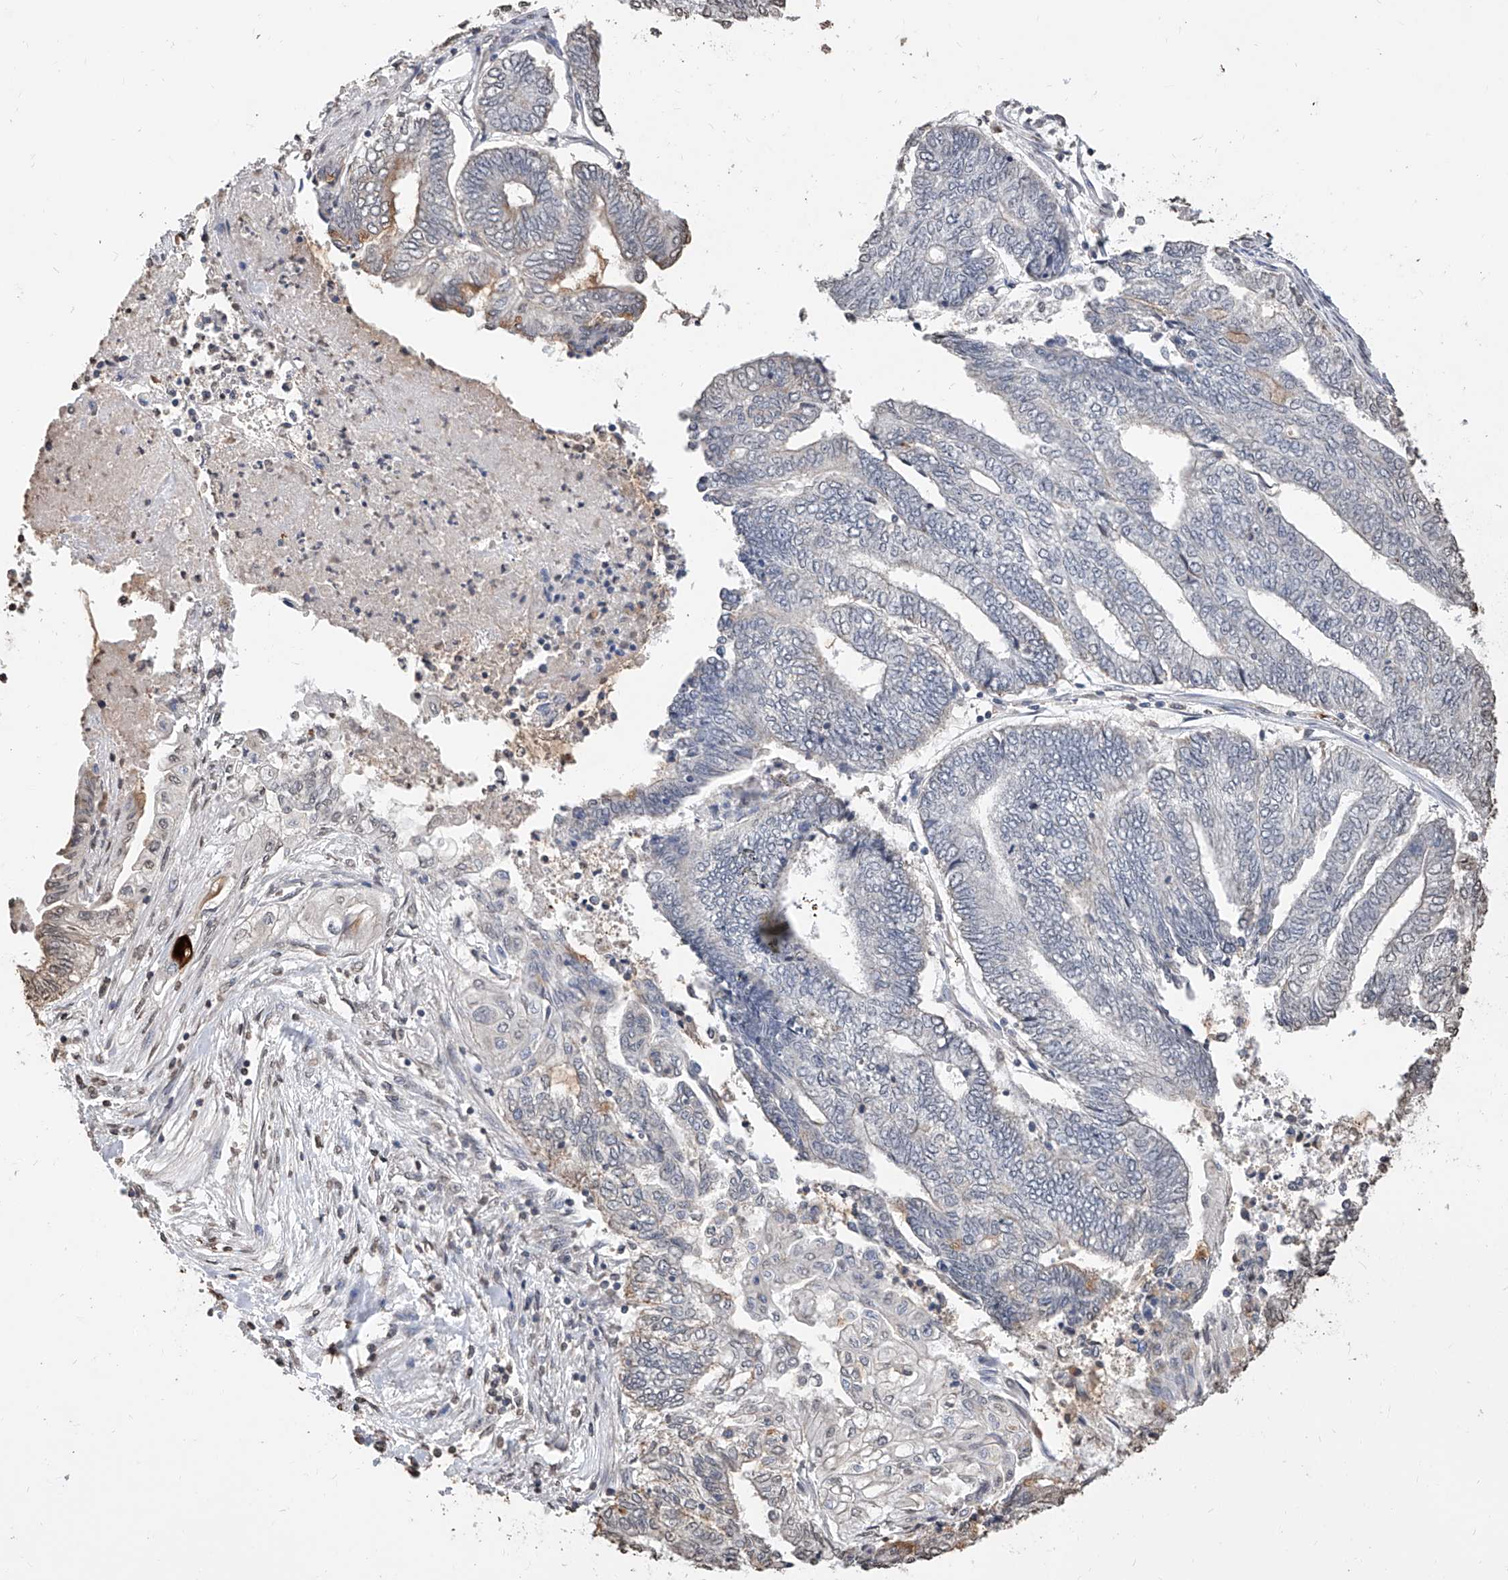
{"staining": {"intensity": "moderate", "quantity": "<25%", "location": "cytoplasmic/membranous"}, "tissue": "endometrial cancer", "cell_type": "Tumor cells", "image_type": "cancer", "snomed": [{"axis": "morphology", "description": "Adenocarcinoma, NOS"}, {"axis": "topography", "description": "Uterus"}, {"axis": "topography", "description": "Endometrium"}], "caption": "Endometrial cancer tissue reveals moderate cytoplasmic/membranous positivity in about <25% of tumor cells", "gene": "RP9", "patient": {"sex": "female", "age": 70}}